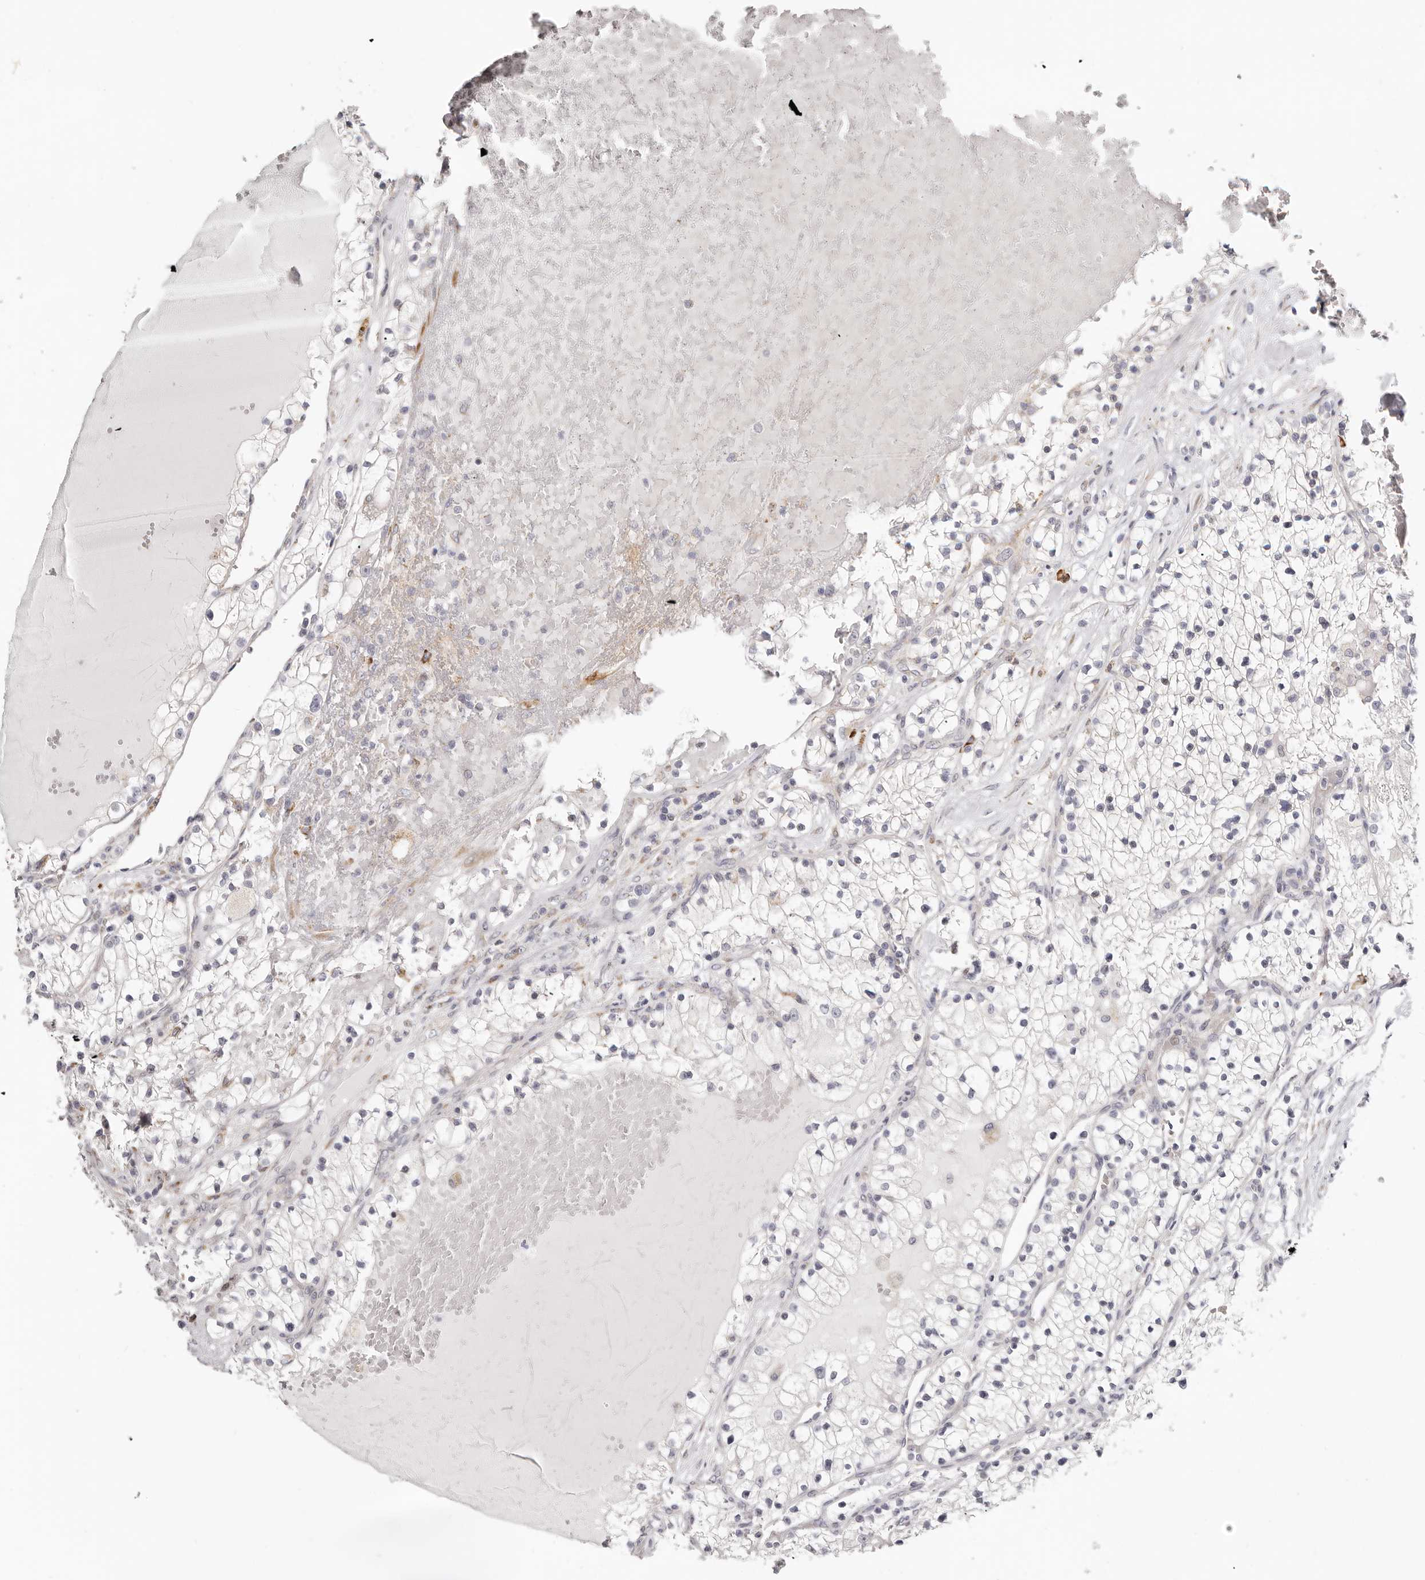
{"staining": {"intensity": "negative", "quantity": "none", "location": "none"}, "tissue": "renal cancer", "cell_type": "Tumor cells", "image_type": "cancer", "snomed": [{"axis": "morphology", "description": "Normal tissue, NOS"}, {"axis": "morphology", "description": "Adenocarcinoma, NOS"}, {"axis": "topography", "description": "Kidney"}], "caption": "Tumor cells are negative for brown protein staining in adenocarcinoma (renal).", "gene": "IL32", "patient": {"sex": "male", "age": 68}}